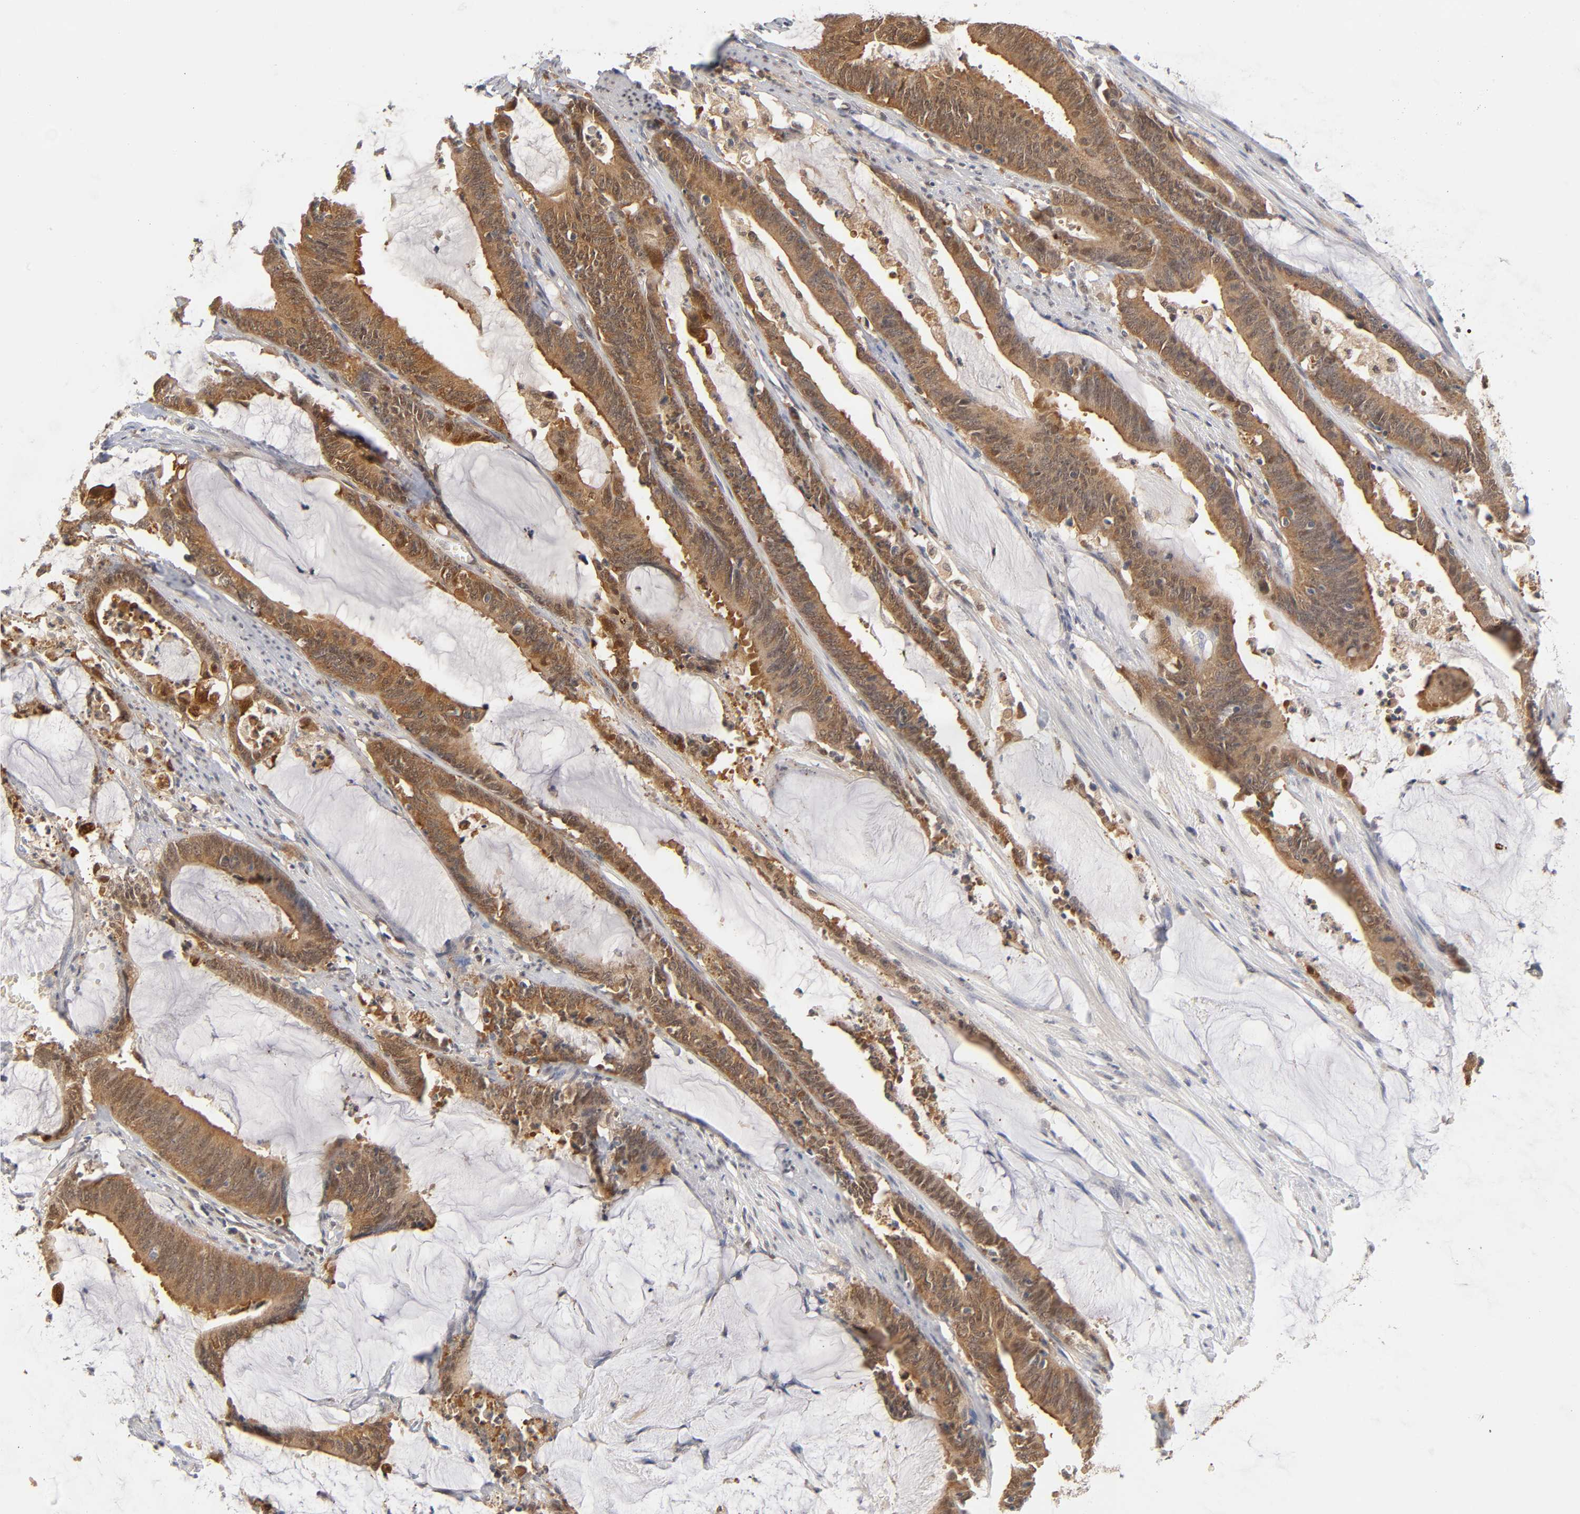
{"staining": {"intensity": "strong", "quantity": ">75%", "location": "cytoplasmic/membranous"}, "tissue": "colorectal cancer", "cell_type": "Tumor cells", "image_type": "cancer", "snomed": [{"axis": "morphology", "description": "Adenocarcinoma, NOS"}, {"axis": "topography", "description": "Rectum"}], "caption": "Protein expression analysis of human adenocarcinoma (colorectal) reveals strong cytoplasmic/membranous positivity in approximately >75% of tumor cells. (DAB (3,3'-diaminobenzidine) IHC with brightfield microscopy, high magnification).", "gene": "DFFB", "patient": {"sex": "female", "age": 66}}